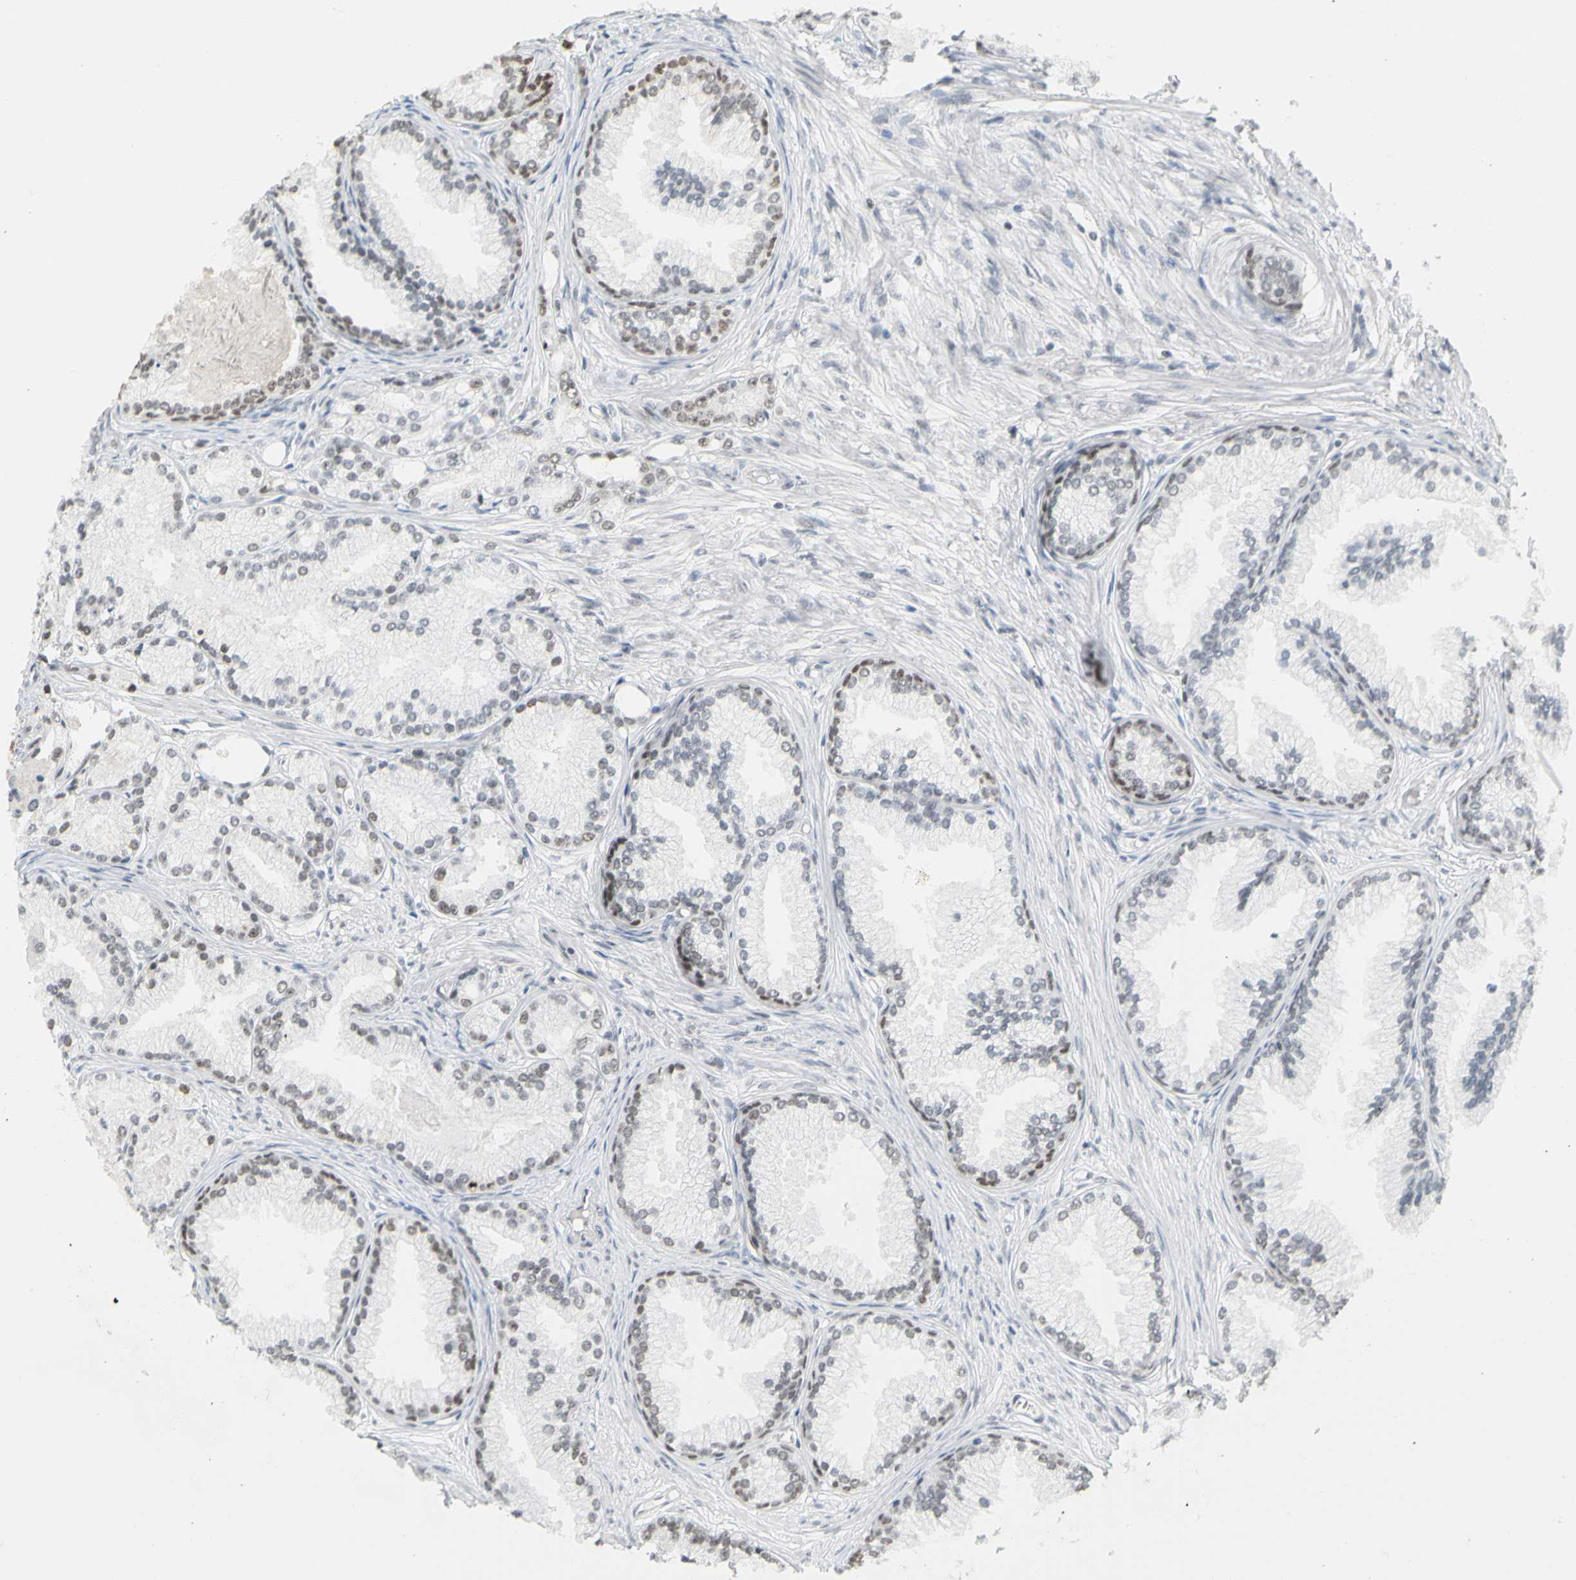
{"staining": {"intensity": "weak", "quantity": "<25%", "location": "nuclear"}, "tissue": "prostate cancer", "cell_type": "Tumor cells", "image_type": "cancer", "snomed": [{"axis": "morphology", "description": "Adenocarcinoma, Low grade"}, {"axis": "topography", "description": "Prostate"}], "caption": "This is an immunohistochemistry photomicrograph of prostate adenocarcinoma (low-grade). There is no staining in tumor cells.", "gene": "ZSCAN16", "patient": {"sex": "male", "age": 72}}